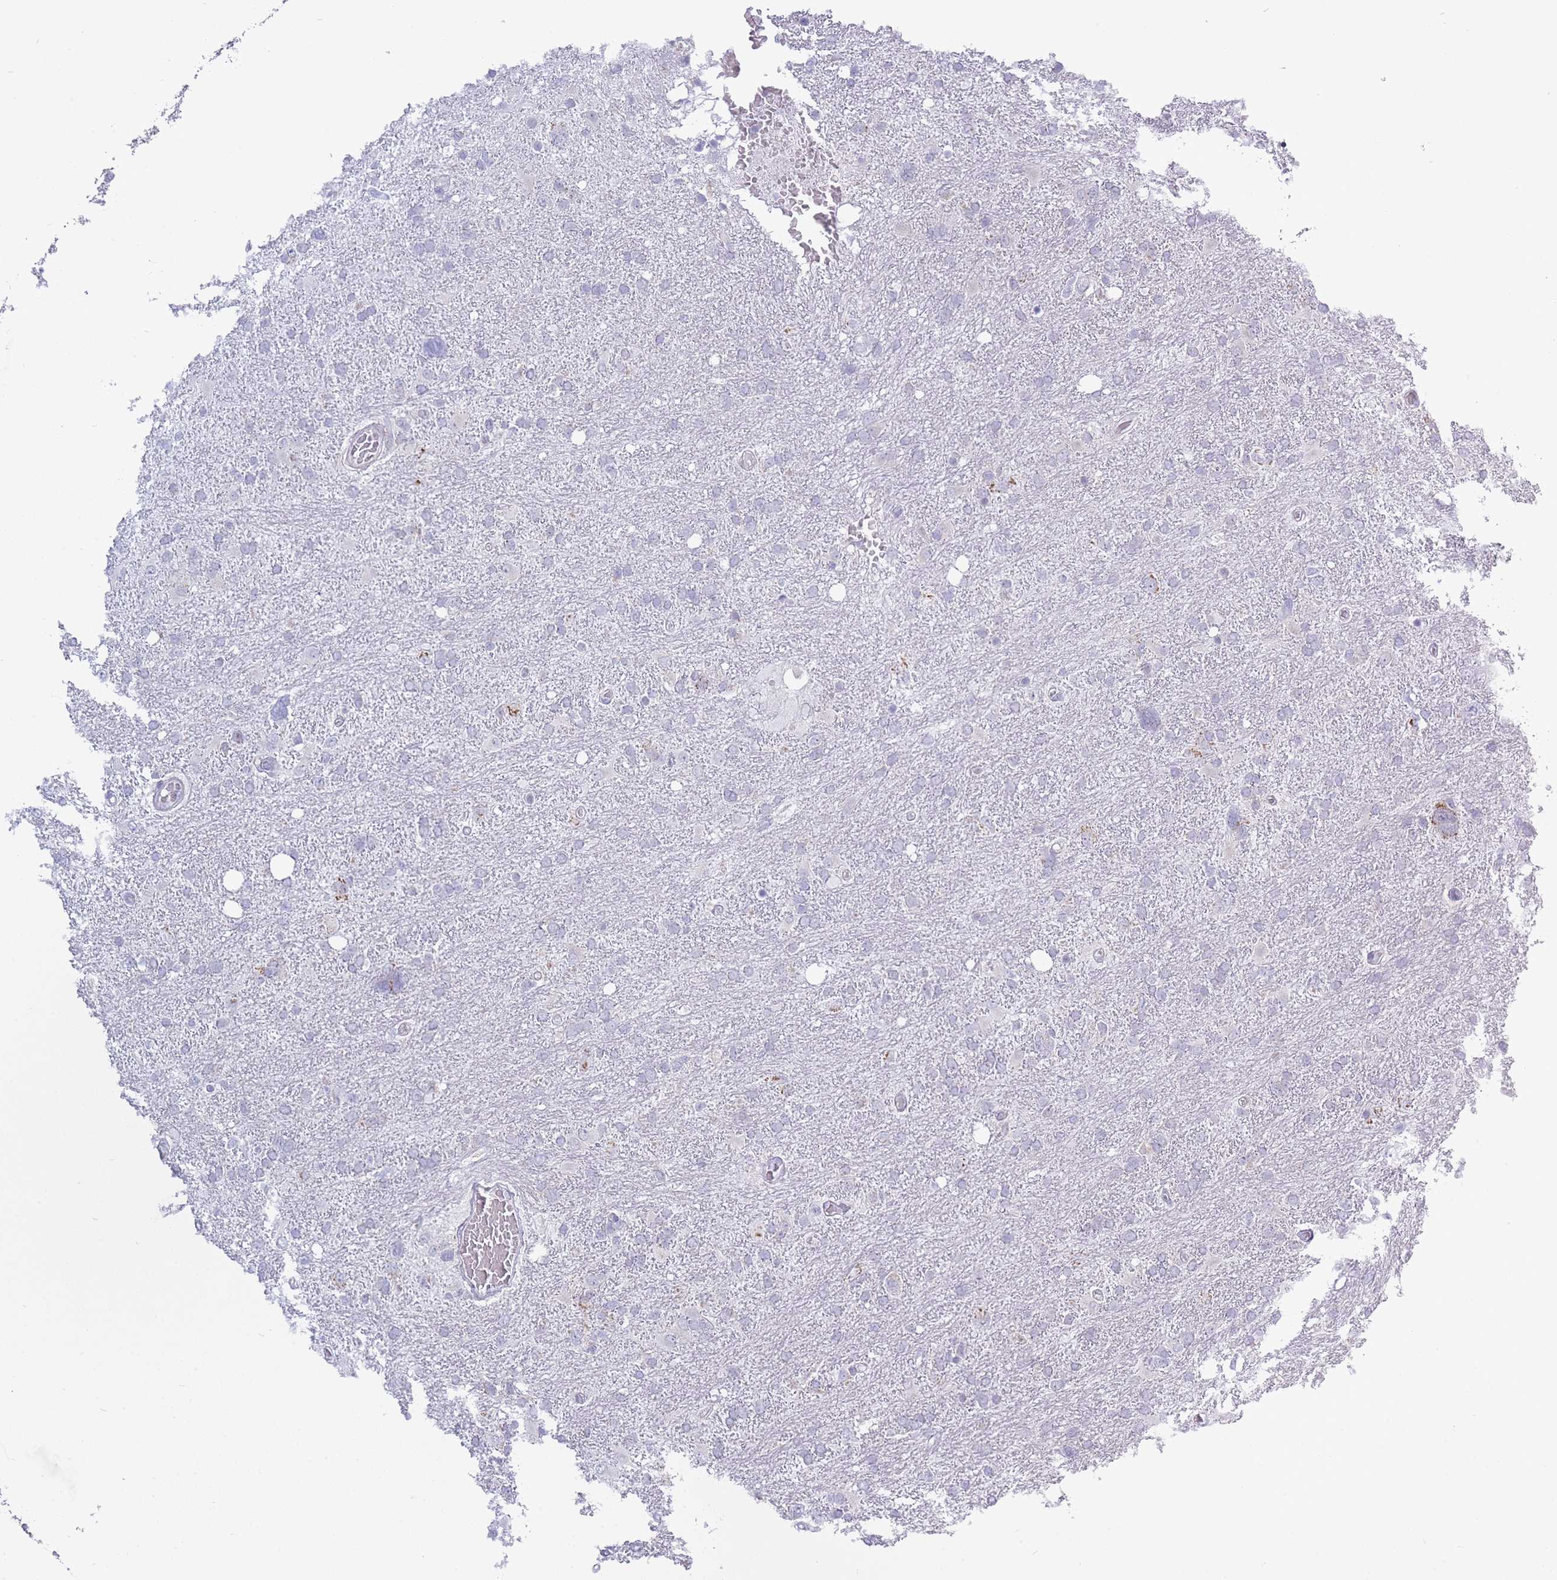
{"staining": {"intensity": "negative", "quantity": "none", "location": "none"}, "tissue": "glioma", "cell_type": "Tumor cells", "image_type": "cancer", "snomed": [{"axis": "morphology", "description": "Glioma, malignant, High grade"}, {"axis": "topography", "description": "Brain"}], "caption": "Glioma stained for a protein using immunohistochemistry (IHC) exhibits no expression tumor cells.", "gene": "ZBTB24", "patient": {"sex": "male", "age": 61}}